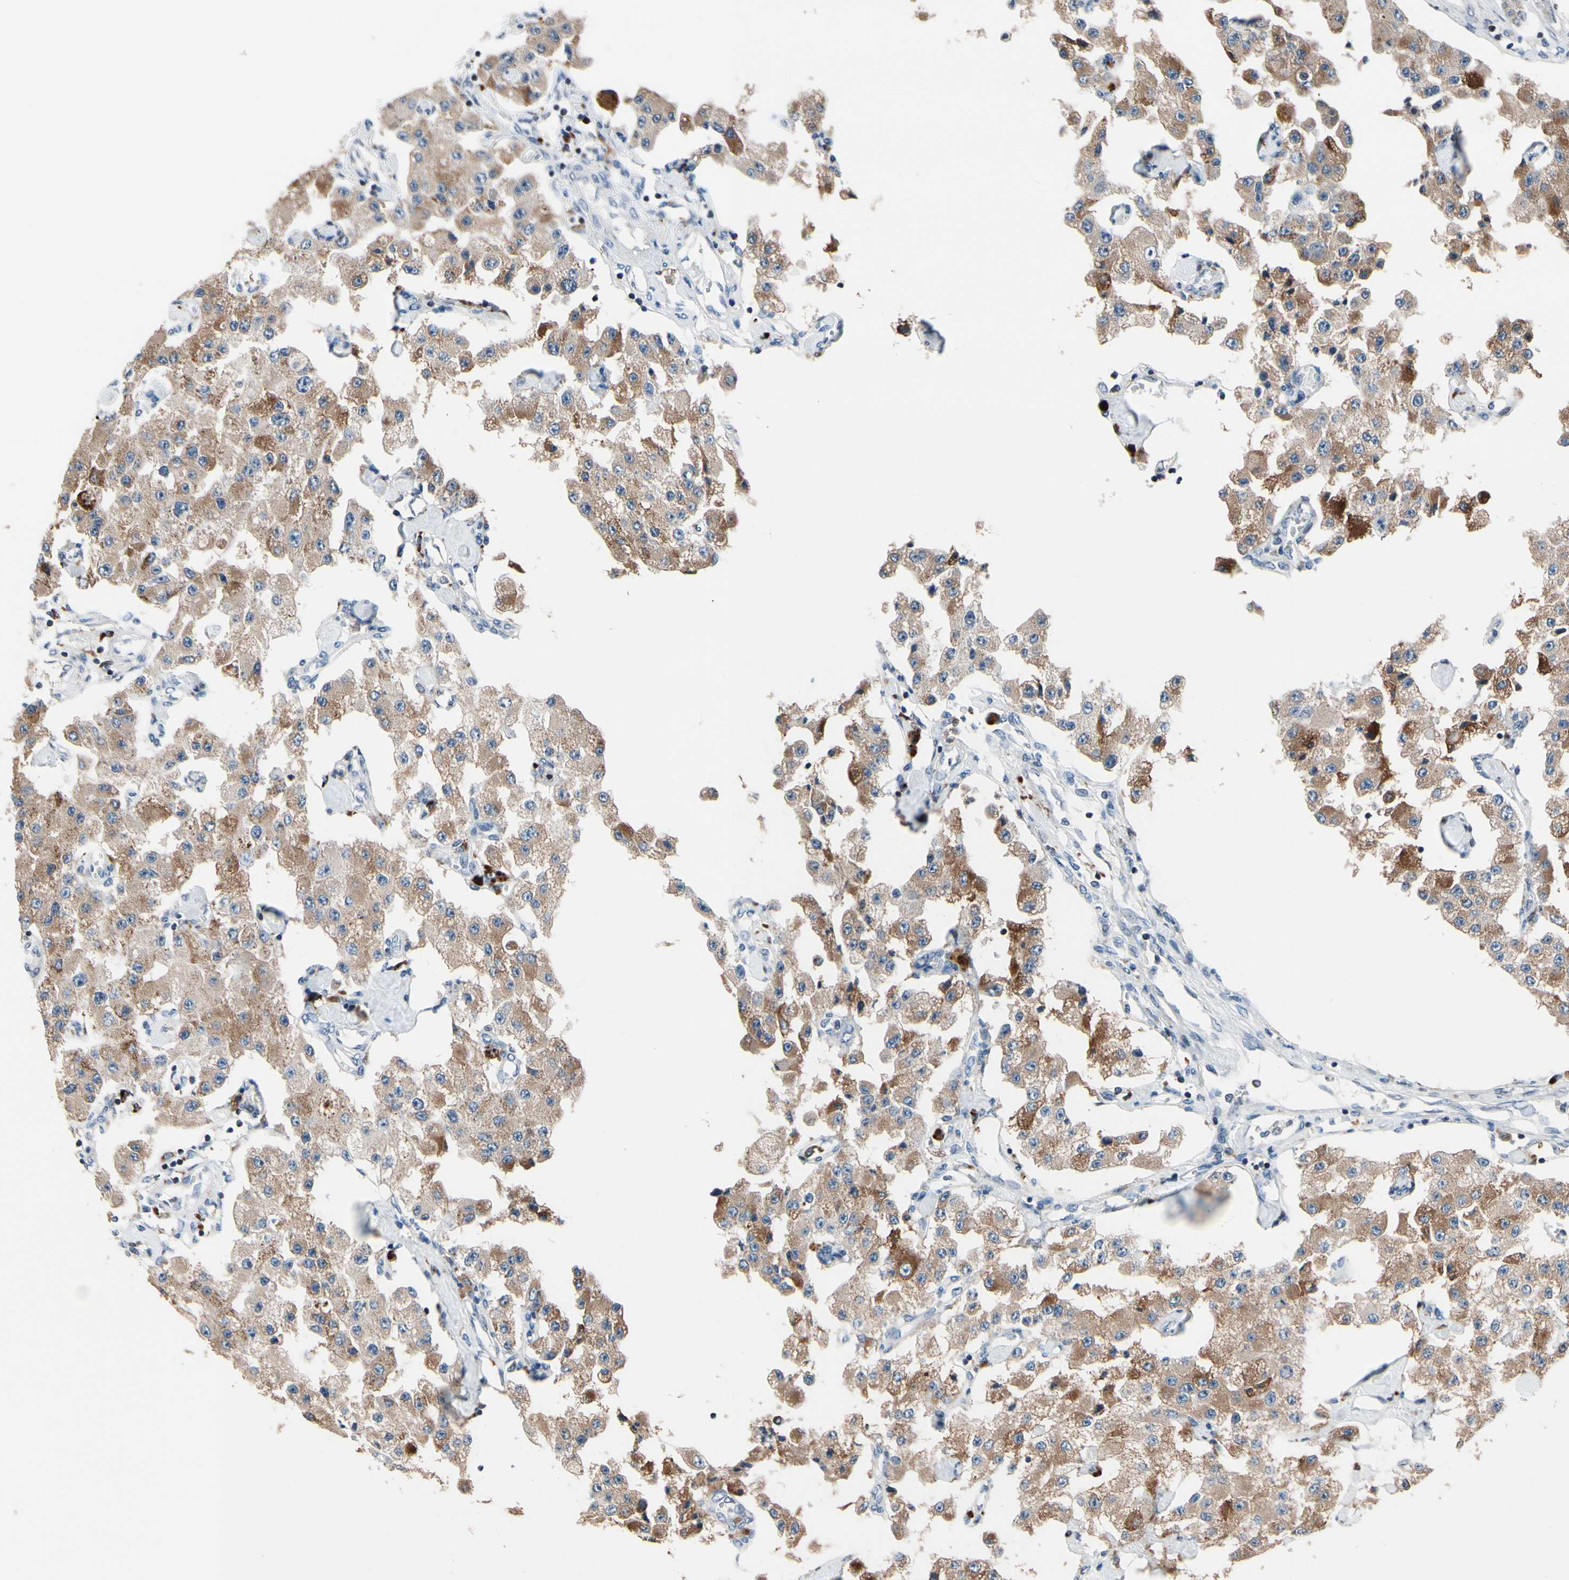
{"staining": {"intensity": "moderate", "quantity": ">75%", "location": "cytoplasmic/membranous"}, "tissue": "carcinoid", "cell_type": "Tumor cells", "image_type": "cancer", "snomed": [{"axis": "morphology", "description": "Carcinoid, malignant, NOS"}, {"axis": "topography", "description": "Pancreas"}], "caption": "Malignant carcinoid stained with a brown dye demonstrates moderate cytoplasmic/membranous positive expression in approximately >75% of tumor cells.", "gene": "TMEM176A", "patient": {"sex": "male", "age": 41}}